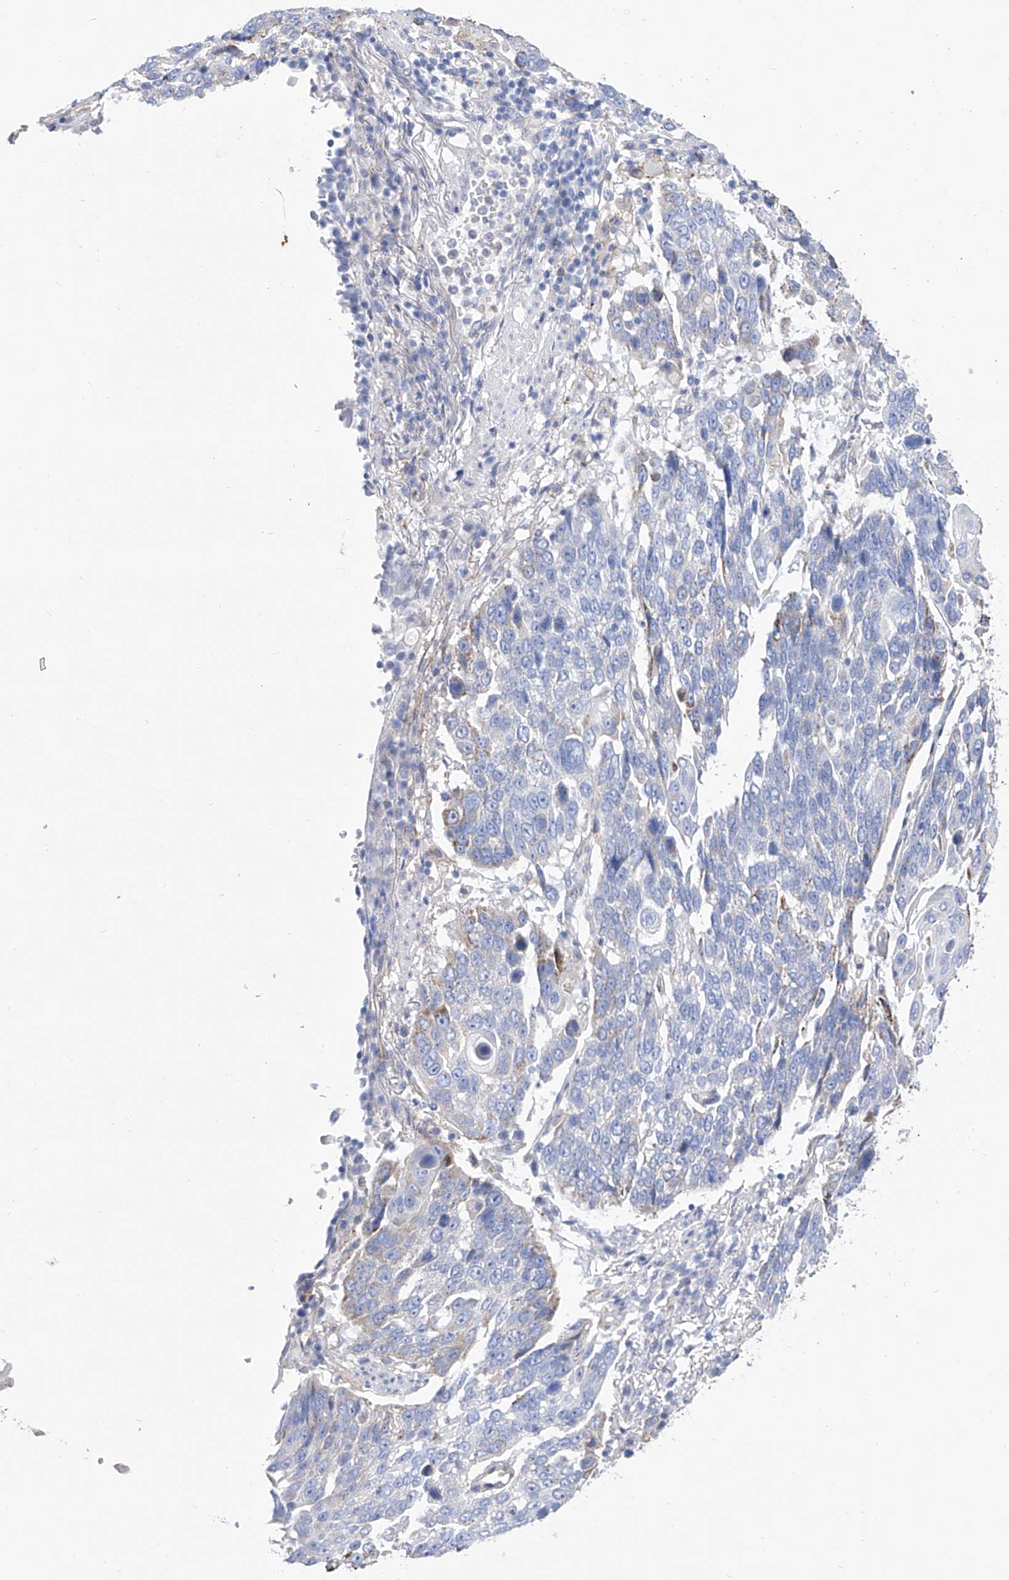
{"staining": {"intensity": "negative", "quantity": "none", "location": "none"}, "tissue": "lung cancer", "cell_type": "Tumor cells", "image_type": "cancer", "snomed": [{"axis": "morphology", "description": "Squamous cell carcinoma, NOS"}, {"axis": "topography", "description": "Lung"}], "caption": "Protein analysis of lung cancer reveals no significant staining in tumor cells.", "gene": "ZNF653", "patient": {"sex": "male", "age": 66}}